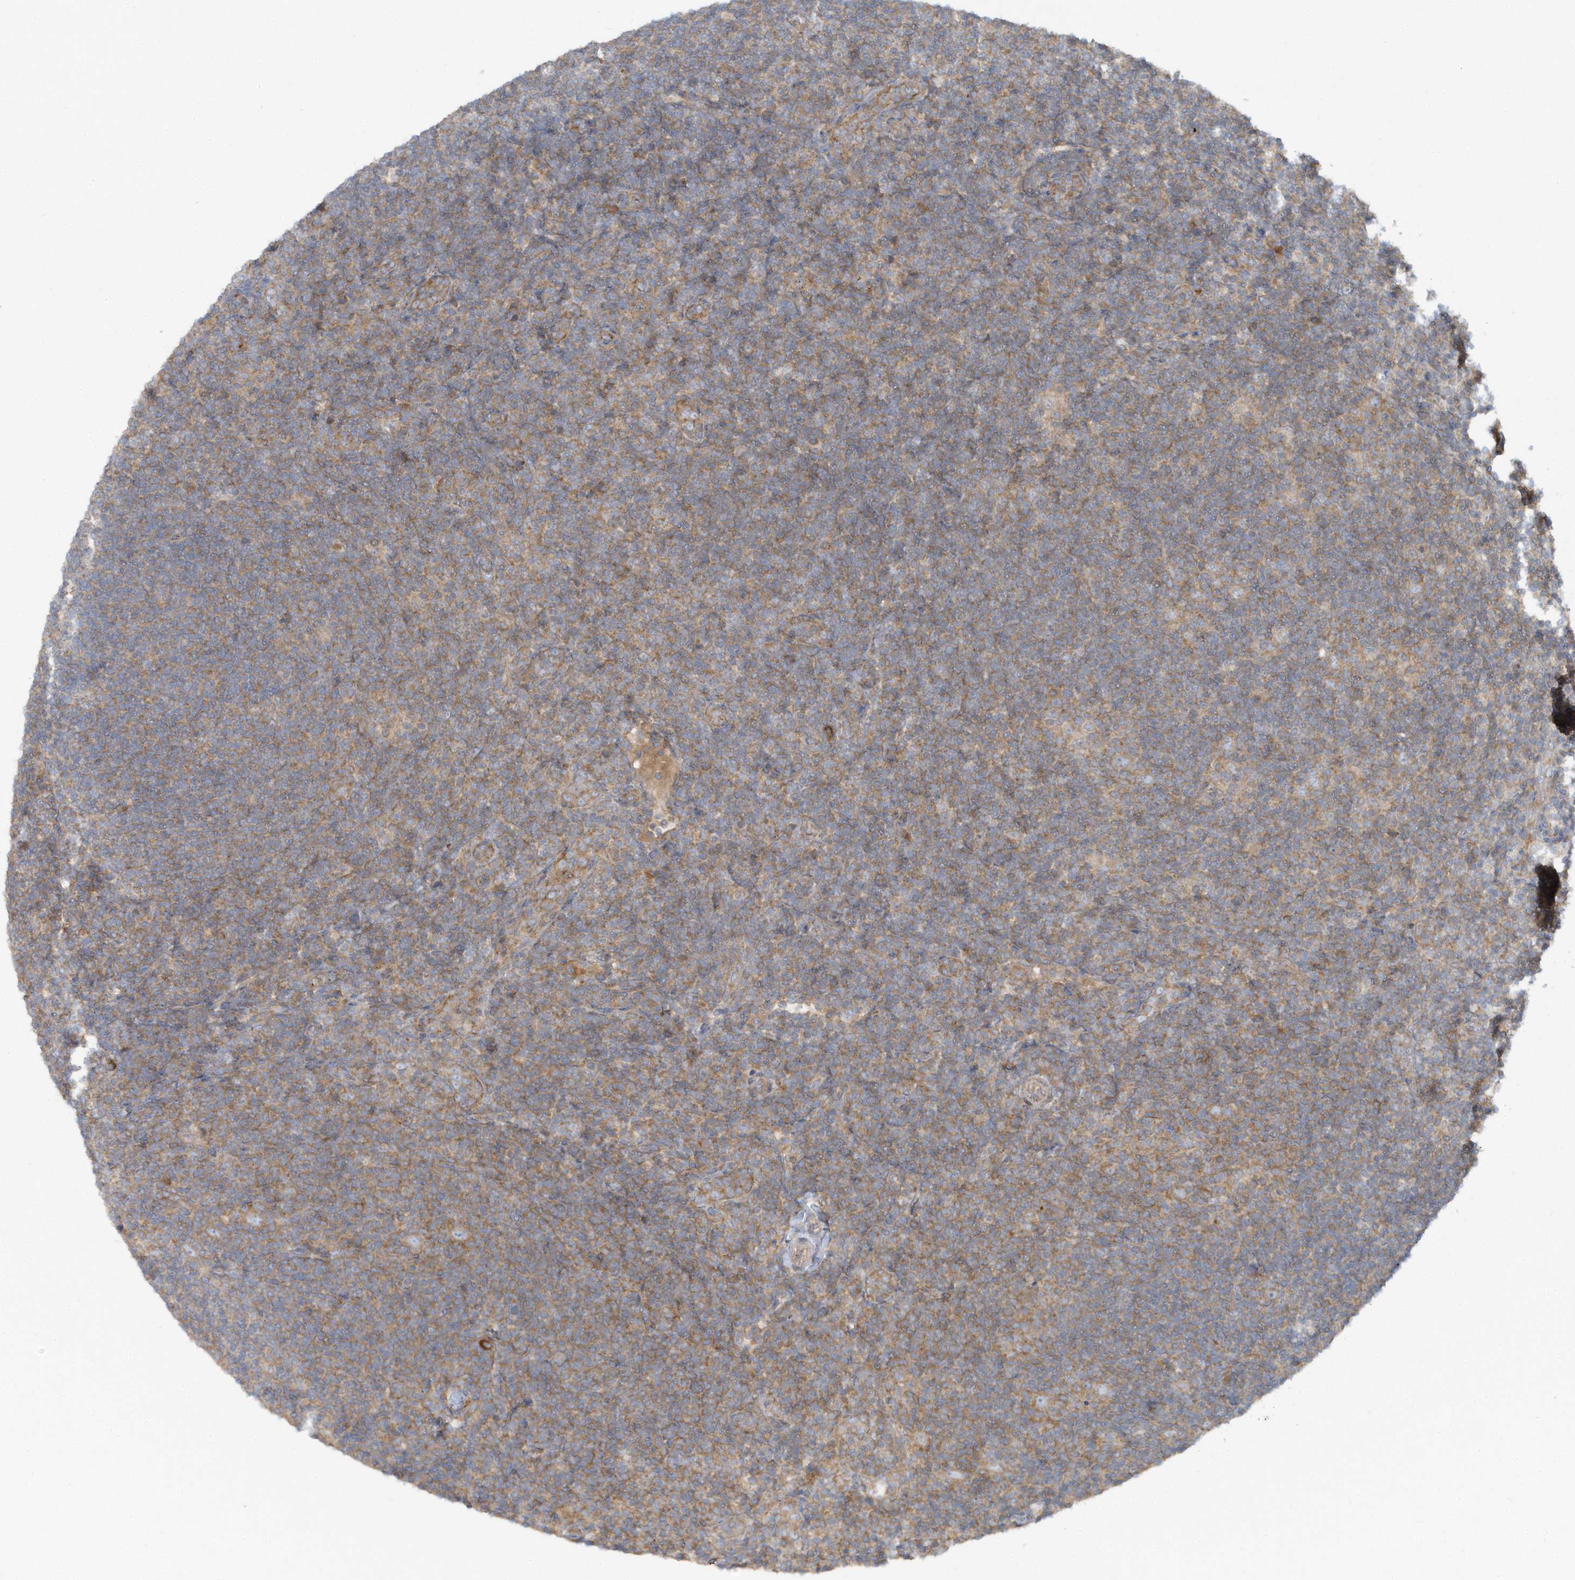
{"staining": {"intensity": "weak", "quantity": ">75%", "location": "cytoplasmic/membranous"}, "tissue": "lymphoma", "cell_type": "Tumor cells", "image_type": "cancer", "snomed": [{"axis": "morphology", "description": "Hodgkin's disease, NOS"}, {"axis": "topography", "description": "Lymph node"}], "caption": "Hodgkin's disease tissue reveals weak cytoplasmic/membranous positivity in approximately >75% of tumor cells (Brightfield microscopy of DAB IHC at high magnification).", "gene": "CNOT10", "patient": {"sex": "female", "age": 57}}